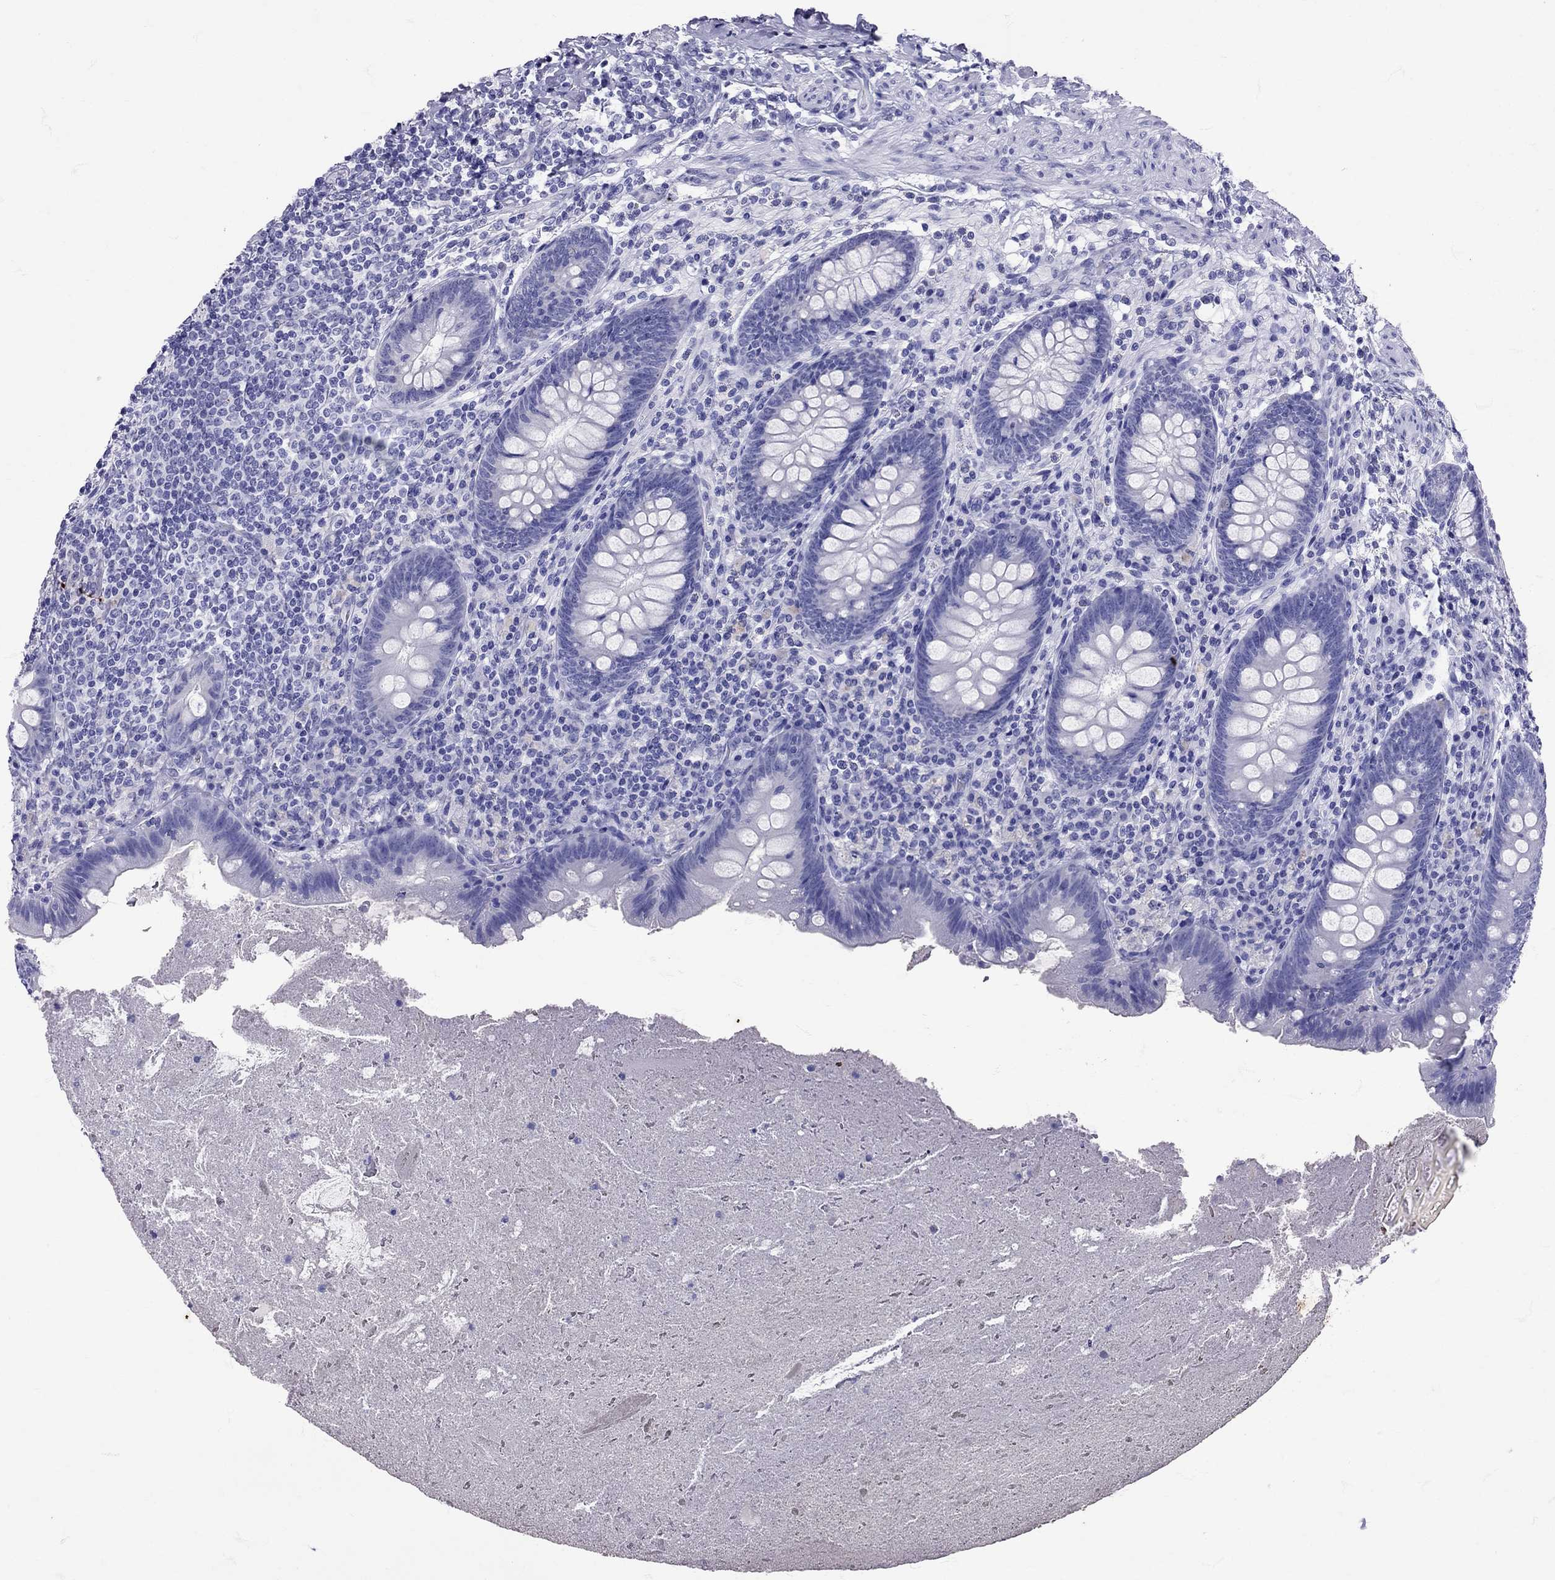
{"staining": {"intensity": "negative", "quantity": "none", "location": "none"}, "tissue": "appendix", "cell_type": "Glandular cells", "image_type": "normal", "snomed": [{"axis": "morphology", "description": "Normal tissue, NOS"}, {"axis": "topography", "description": "Appendix"}], "caption": "The IHC histopathology image has no significant staining in glandular cells of appendix.", "gene": "AVP", "patient": {"sex": "male", "age": 47}}